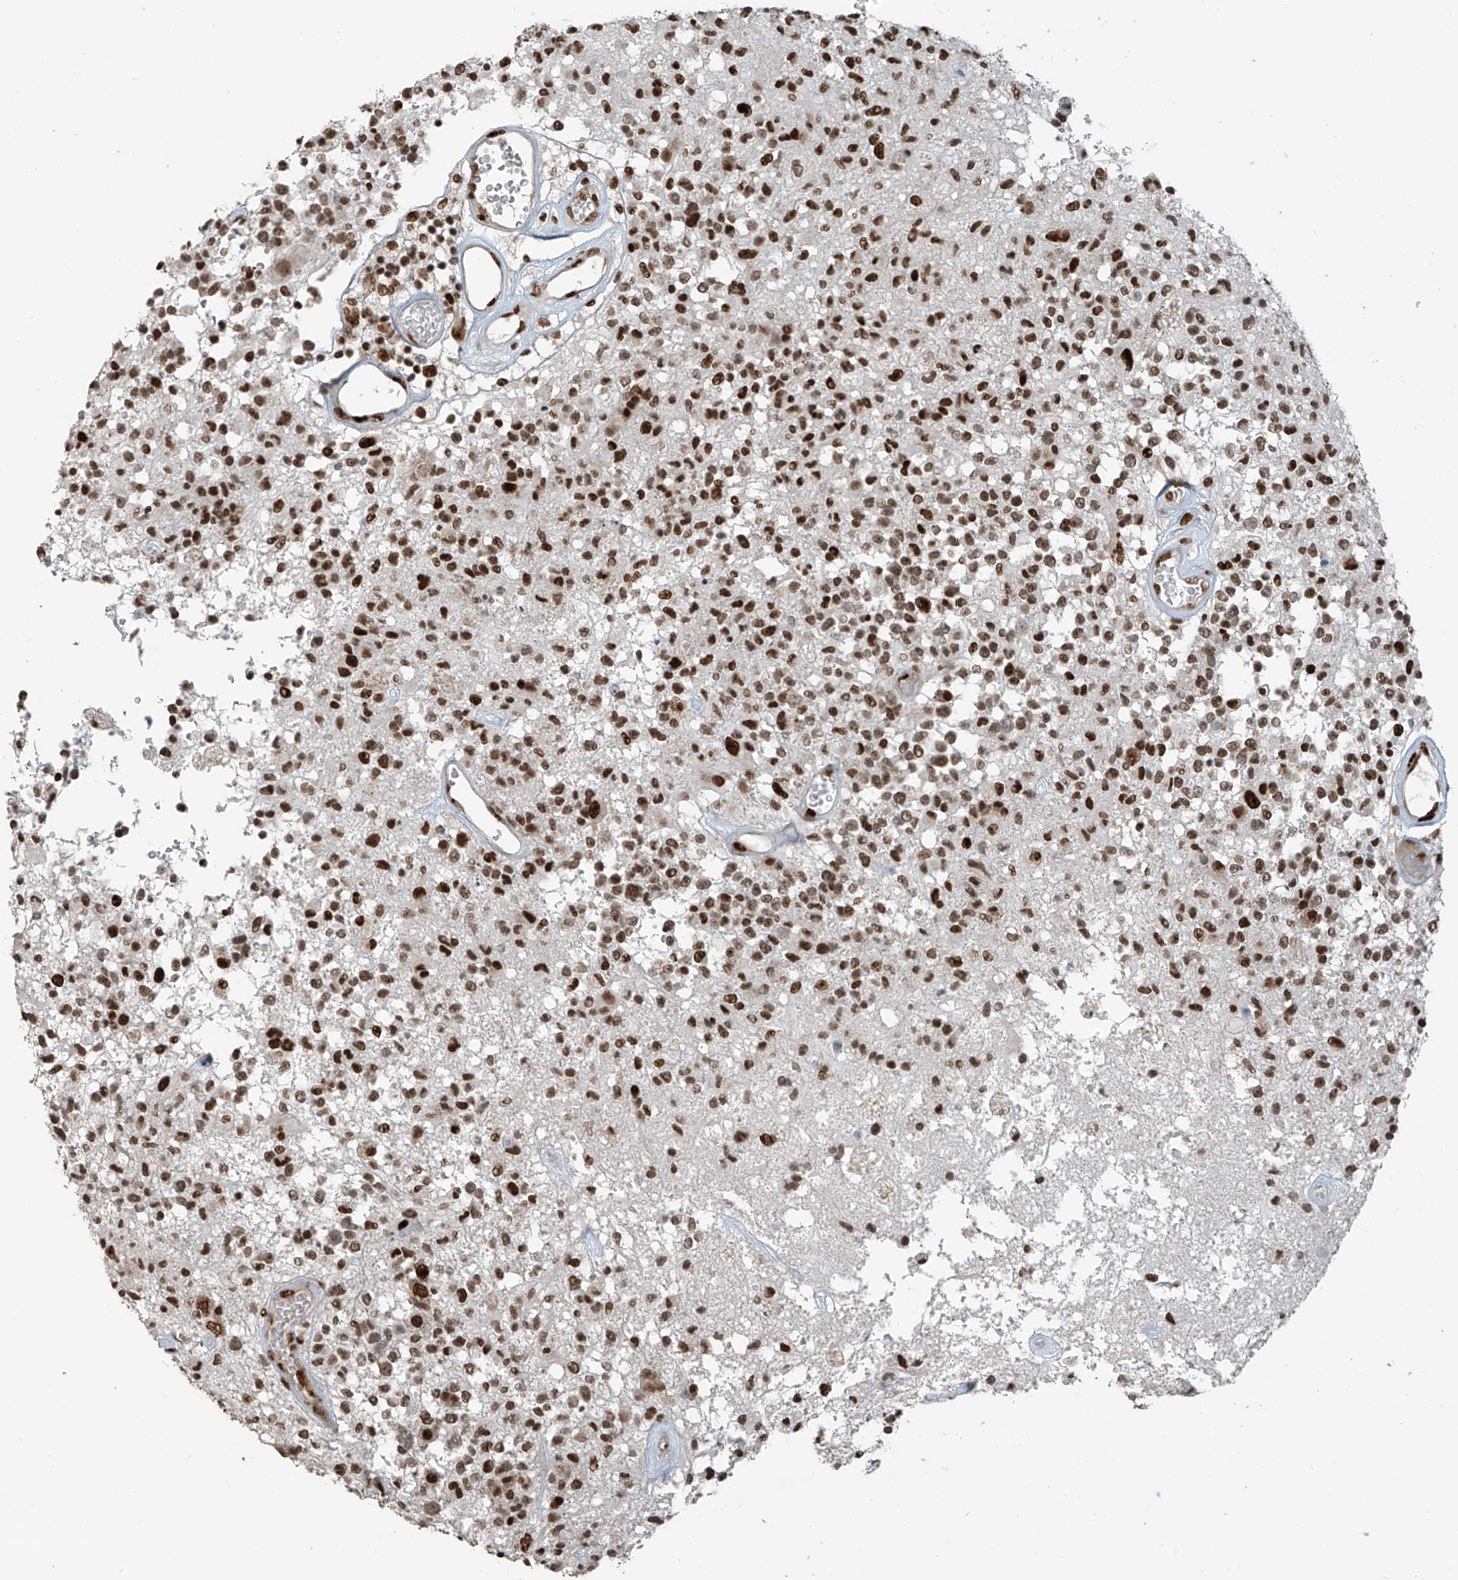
{"staining": {"intensity": "strong", "quantity": ">75%", "location": "nuclear"}, "tissue": "glioma", "cell_type": "Tumor cells", "image_type": "cancer", "snomed": [{"axis": "morphology", "description": "Glioma, malignant, High grade"}, {"axis": "morphology", "description": "Glioblastoma, NOS"}, {"axis": "topography", "description": "Brain"}], "caption": "A histopathology image of glioma stained for a protein exhibits strong nuclear brown staining in tumor cells.", "gene": "PCNP", "patient": {"sex": "male", "age": 60}}